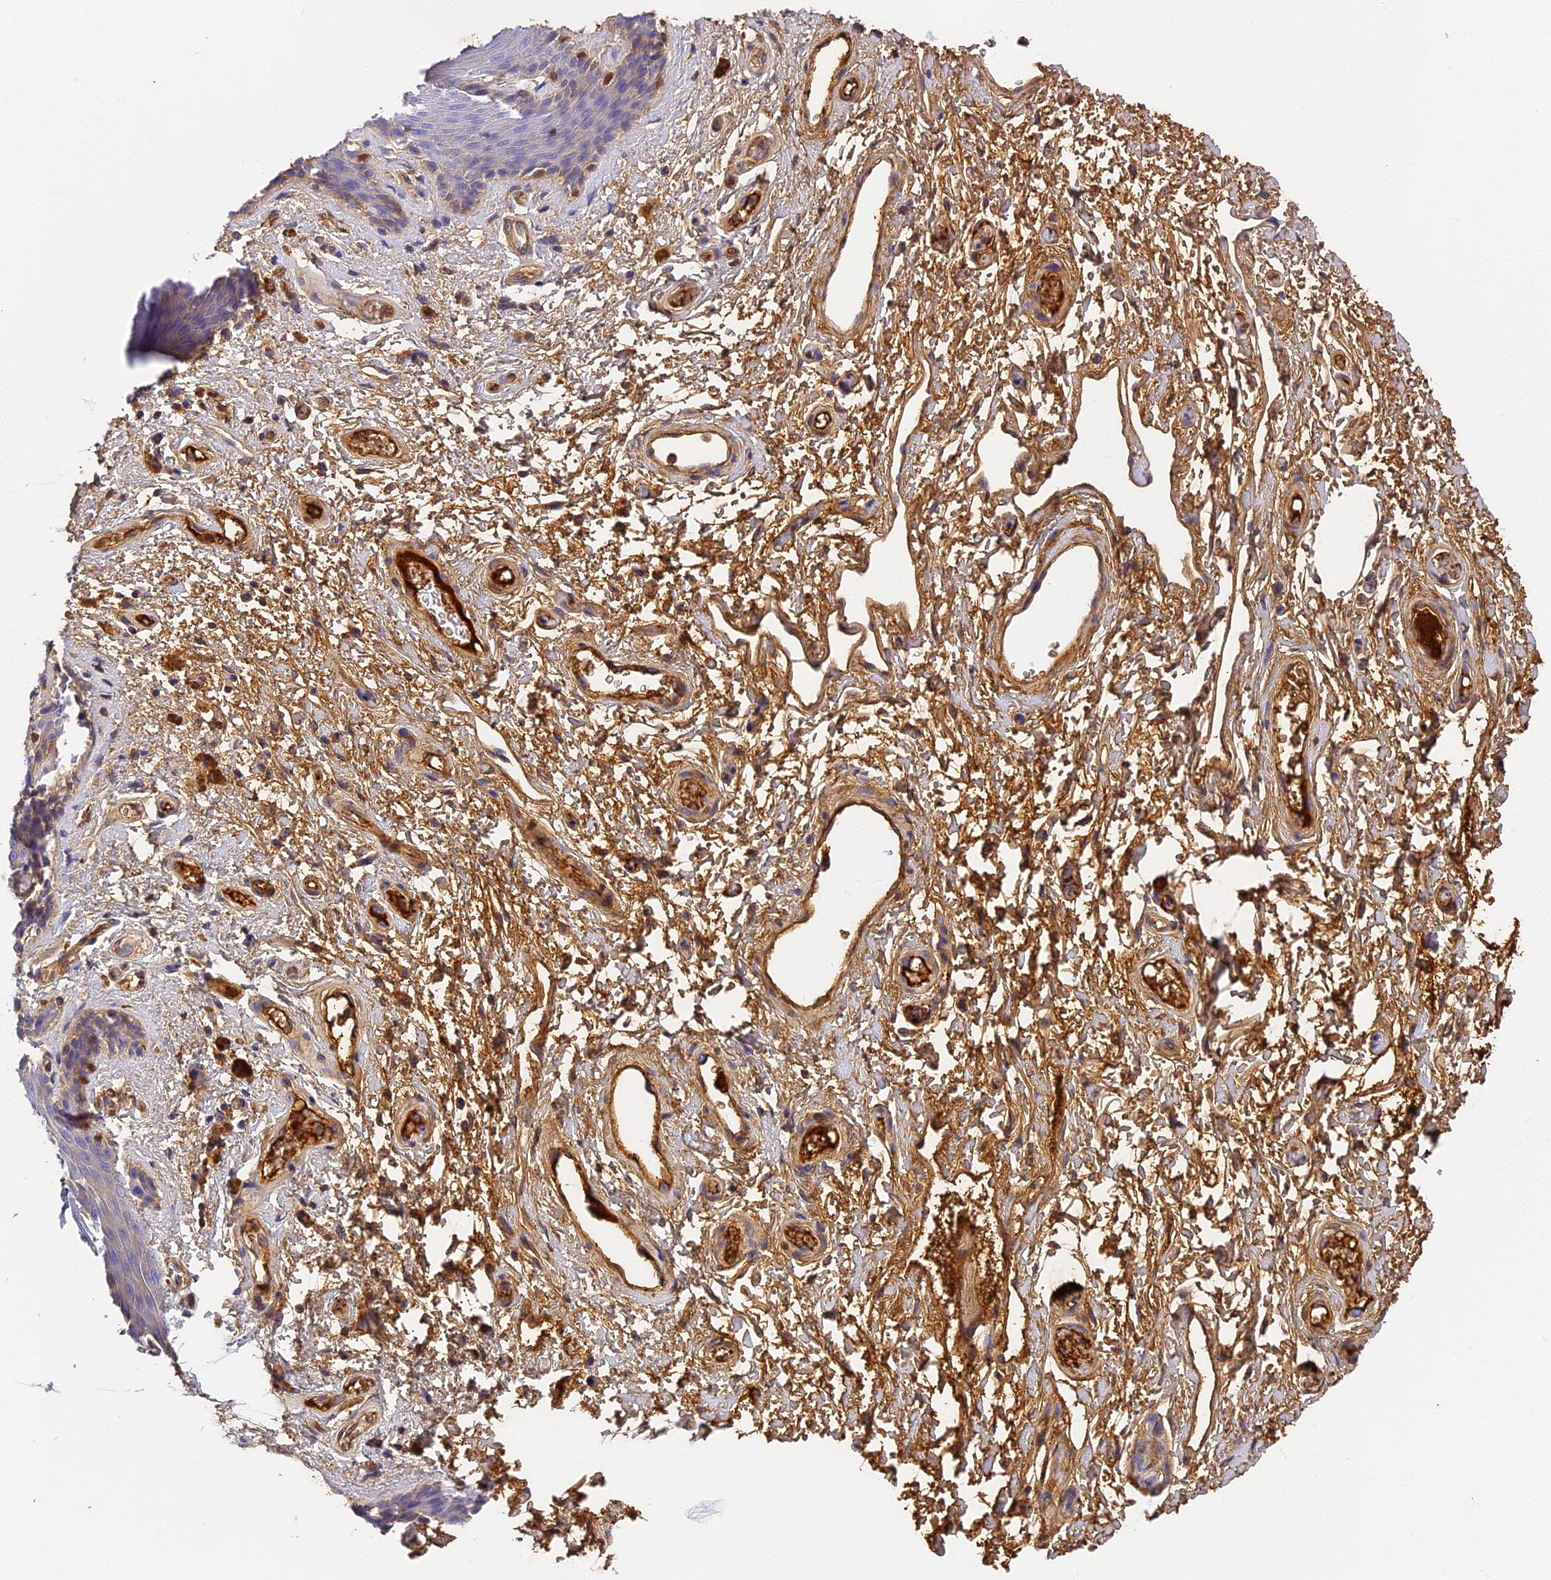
{"staining": {"intensity": "weak", "quantity": "<25%", "location": "cytoplasmic/membranous"}, "tissue": "skin", "cell_type": "Epidermal cells", "image_type": "normal", "snomed": [{"axis": "morphology", "description": "Normal tissue, NOS"}, {"axis": "topography", "description": "Anal"}], "caption": "A high-resolution micrograph shows immunohistochemistry (IHC) staining of benign skin, which displays no significant expression in epidermal cells. Nuclei are stained in blue.", "gene": "ITIH1", "patient": {"sex": "female", "age": 46}}